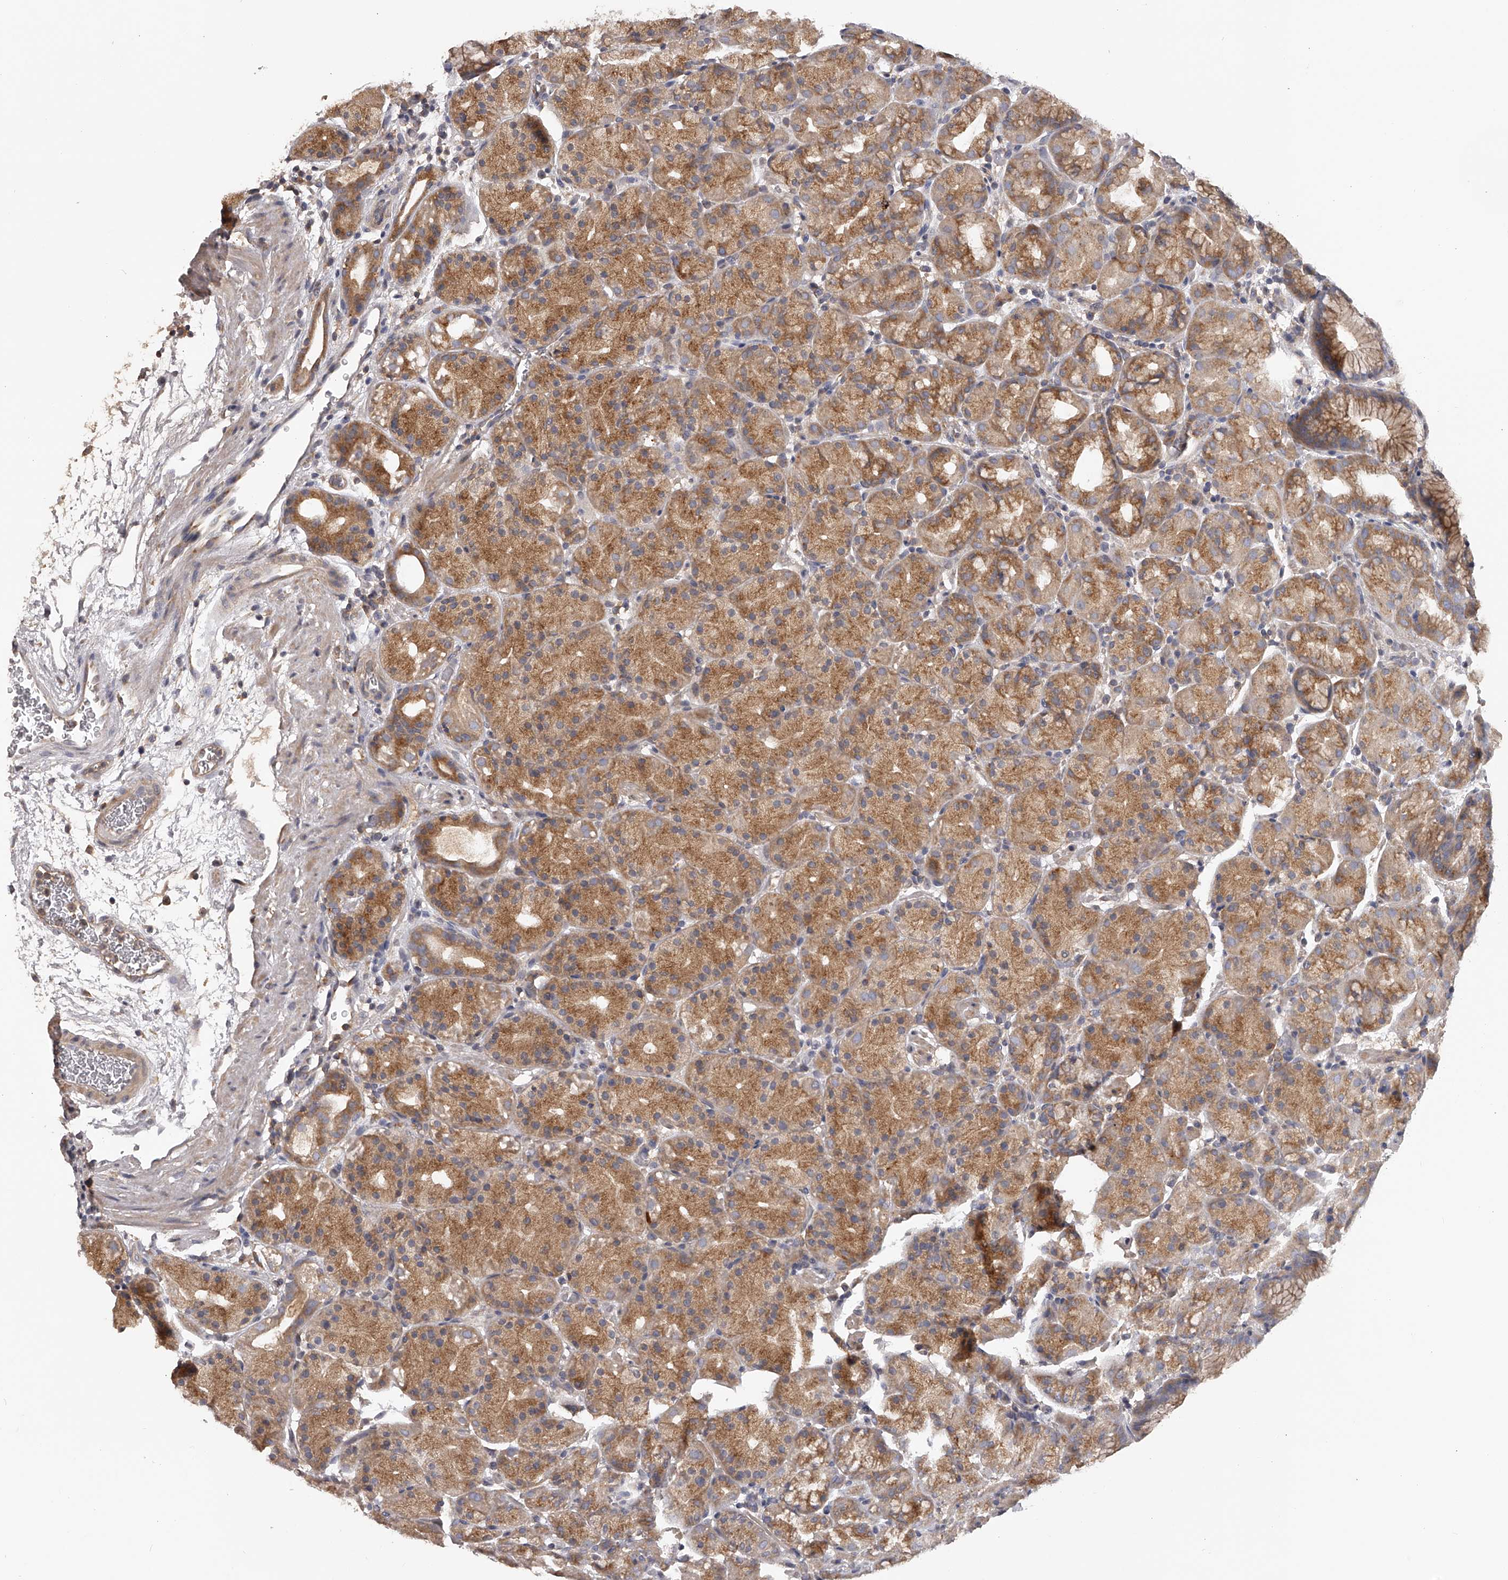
{"staining": {"intensity": "moderate", "quantity": ">75%", "location": "cytoplasmic/membranous"}, "tissue": "stomach", "cell_type": "Glandular cells", "image_type": "normal", "snomed": [{"axis": "morphology", "description": "Normal tissue, NOS"}, {"axis": "topography", "description": "Stomach, upper"}], "caption": "Moderate cytoplasmic/membranous protein staining is identified in approximately >75% of glandular cells in stomach.", "gene": "TNN", "patient": {"sex": "male", "age": 48}}